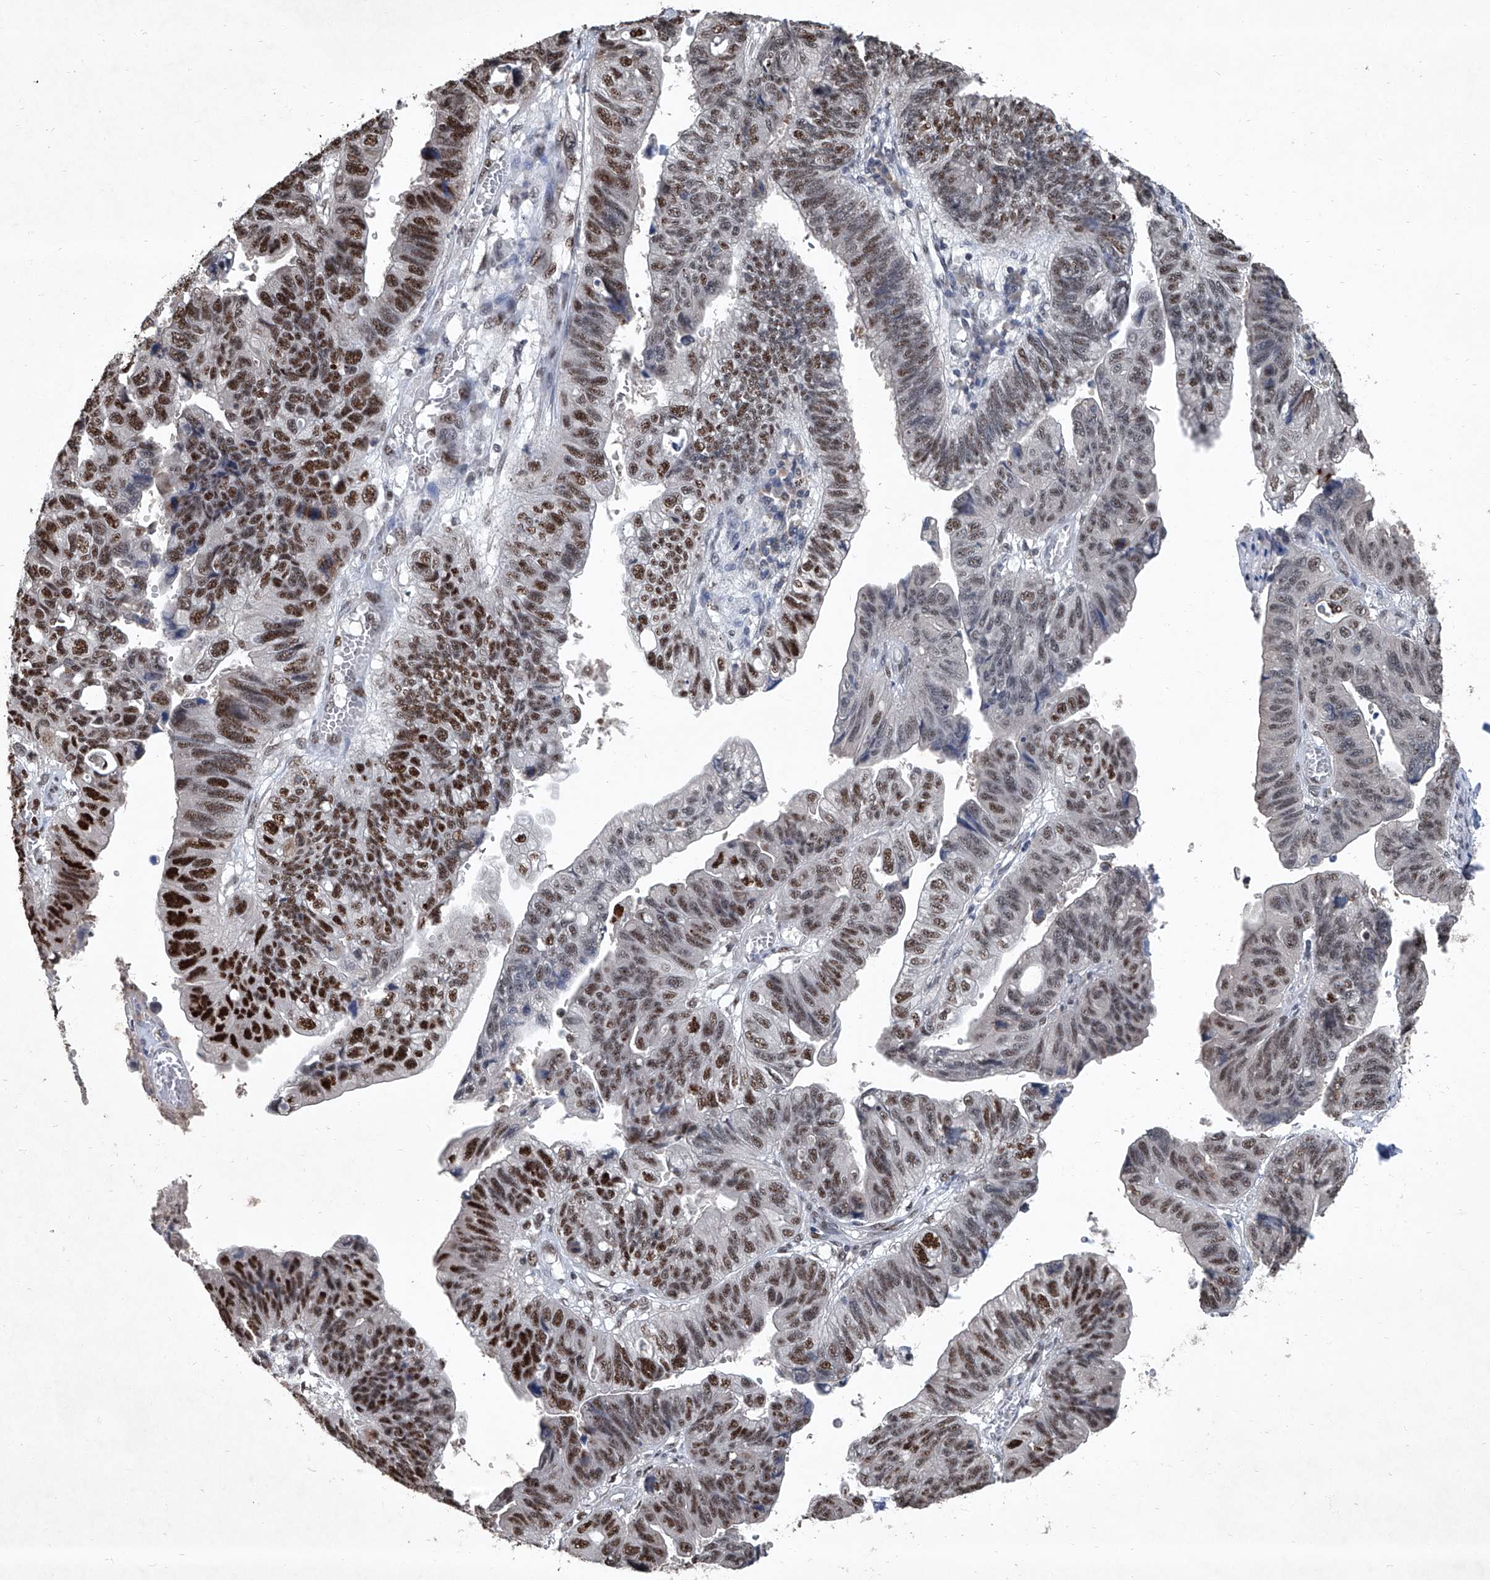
{"staining": {"intensity": "moderate", "quantity": "25%-75%", "location": "nuclear"}, "tissue": "stomach cancer", "cell_type": "Tumor cells", "image_type": "cancer", "snomed": [{"axis": "morphology", "description": "Adenocarcinoma, NOS"}, {"axis": "topography", "description": "Stomach"}], "caption": "The image demonstrates staining of stomach cancer (adenocarcinoma), revealing moderate nuclear protein positivity (brown color) within tumor cells.", "gene": "DDX39B", "patient": {"sex": "male", "age": 59}}